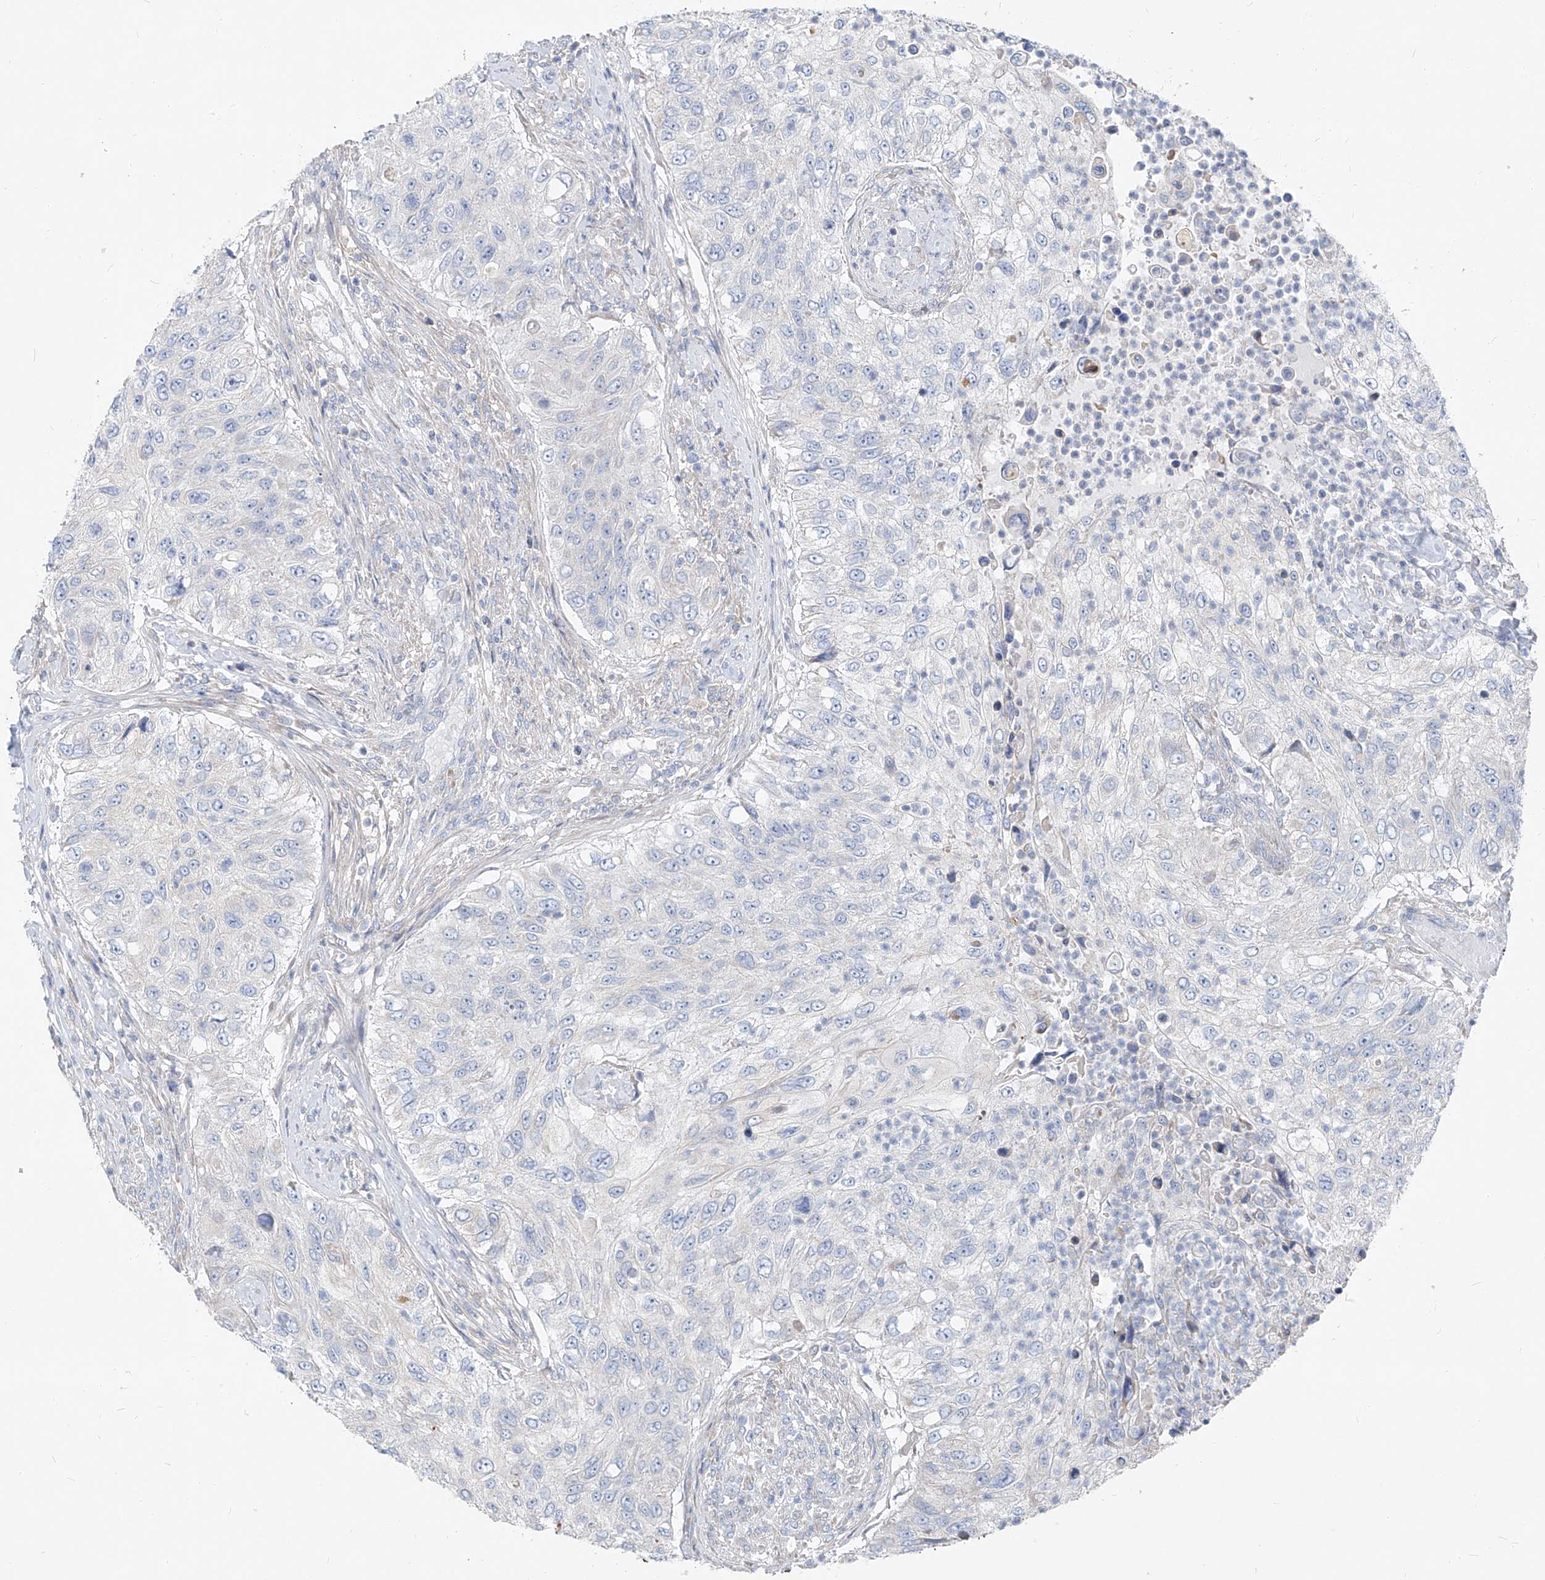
{"staining": {"intensity": "negative", "quantity": "none", "location": "none"}, "tissue": "urothelial cancer", "cell_type": "Tumor cells", "image_type": "cancer", "snomed": [{"axis": "morphology", "description": "Urothelial carcinoma, High grade"}, {"axis": "topography", "description": "Urinary bladder"}], "caption": "IHC micrograph of neoplastic tissue: human urothelial carcinoma (high-grade) stained with DAB reveals no significant protein positivity in tumor cells.", "gene": "UFL1", "patient": {"sex": "female", "age": 60}}